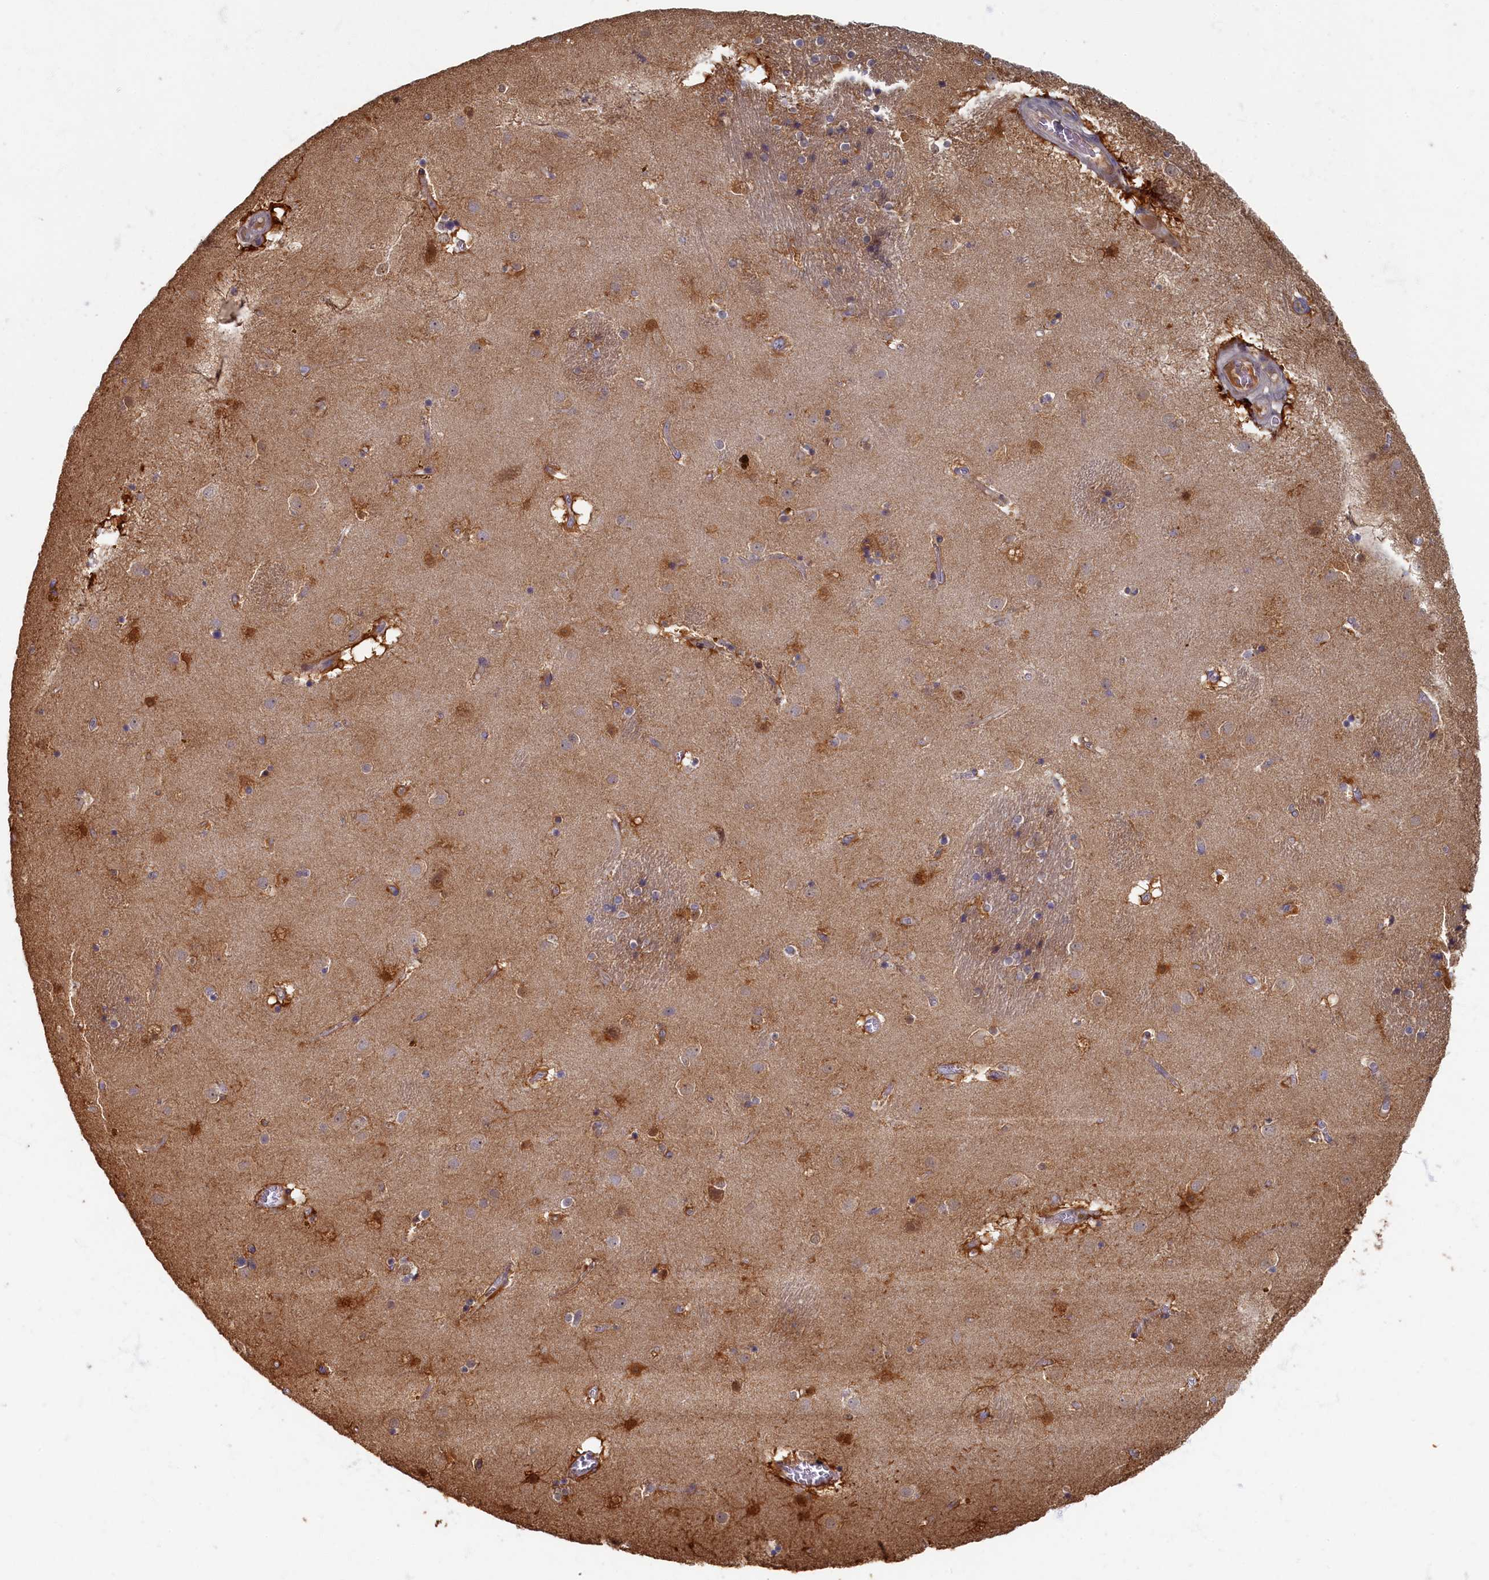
{"staining": {"intensity": "moderate", "quantity": "<25%", "location": "cytoplasmic/membranous,nuclear"}, "tissue": "caudate", "cell_type": "Glial cells", "image_type": "normal", "snomed": [{"axis": "morphology", "description": "Normal tissue, NOS"}, {"axis": "topography", "description": "Lateral ventricle wall"}], "caption": "The image reveals immunohistochemical staining of benign caudate. There is moderate cytoplasmic/membranous,nuclear expression is seen in about <25% of glial cells.", "gene": "HUNK", "patient": {"sex": "male", "age": 70}}